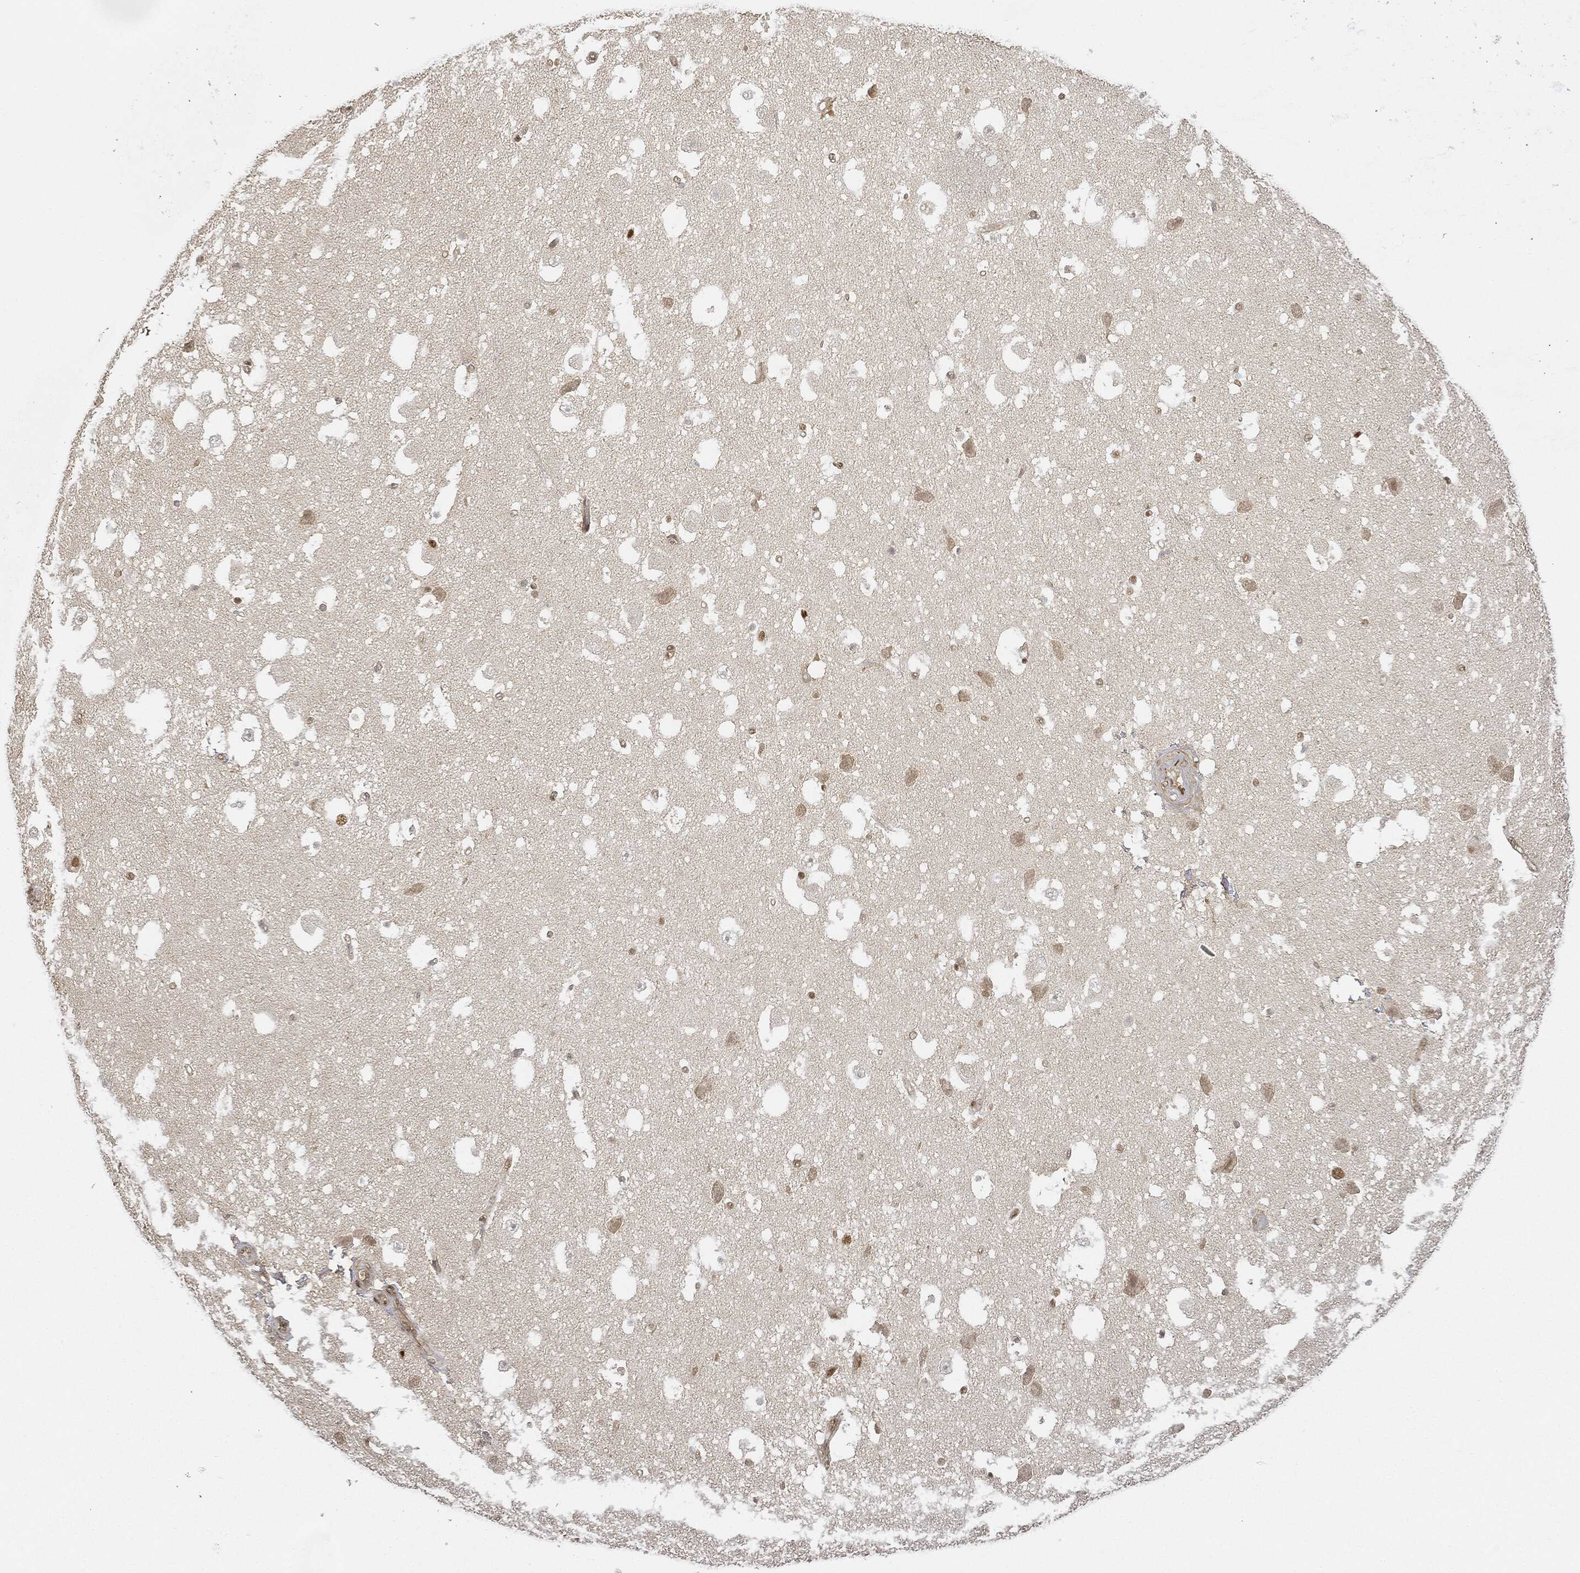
{"staining": {"intensity": "moderate", "quantity": ">75%", "location": "nuclear"}, "tissue": "hippocampus", "cell_type": "Glial cells", "image_type": "normal", "snomed": [{"axis": "morphology", "description": "Normal tissue, NOS"}, {"axis": "topography", "description": "Hippocampus"}], "caption": "High-magnification brightfield microscopy of unremarkable hippocampus stained with DAB (brown) and counterstained with hematoxylin (blue). glial cells exhibit moderate nuclear staining is present in about>75% of cells.", "gene": "CIB1", "patient": {"sex": "male", "age": 51}}